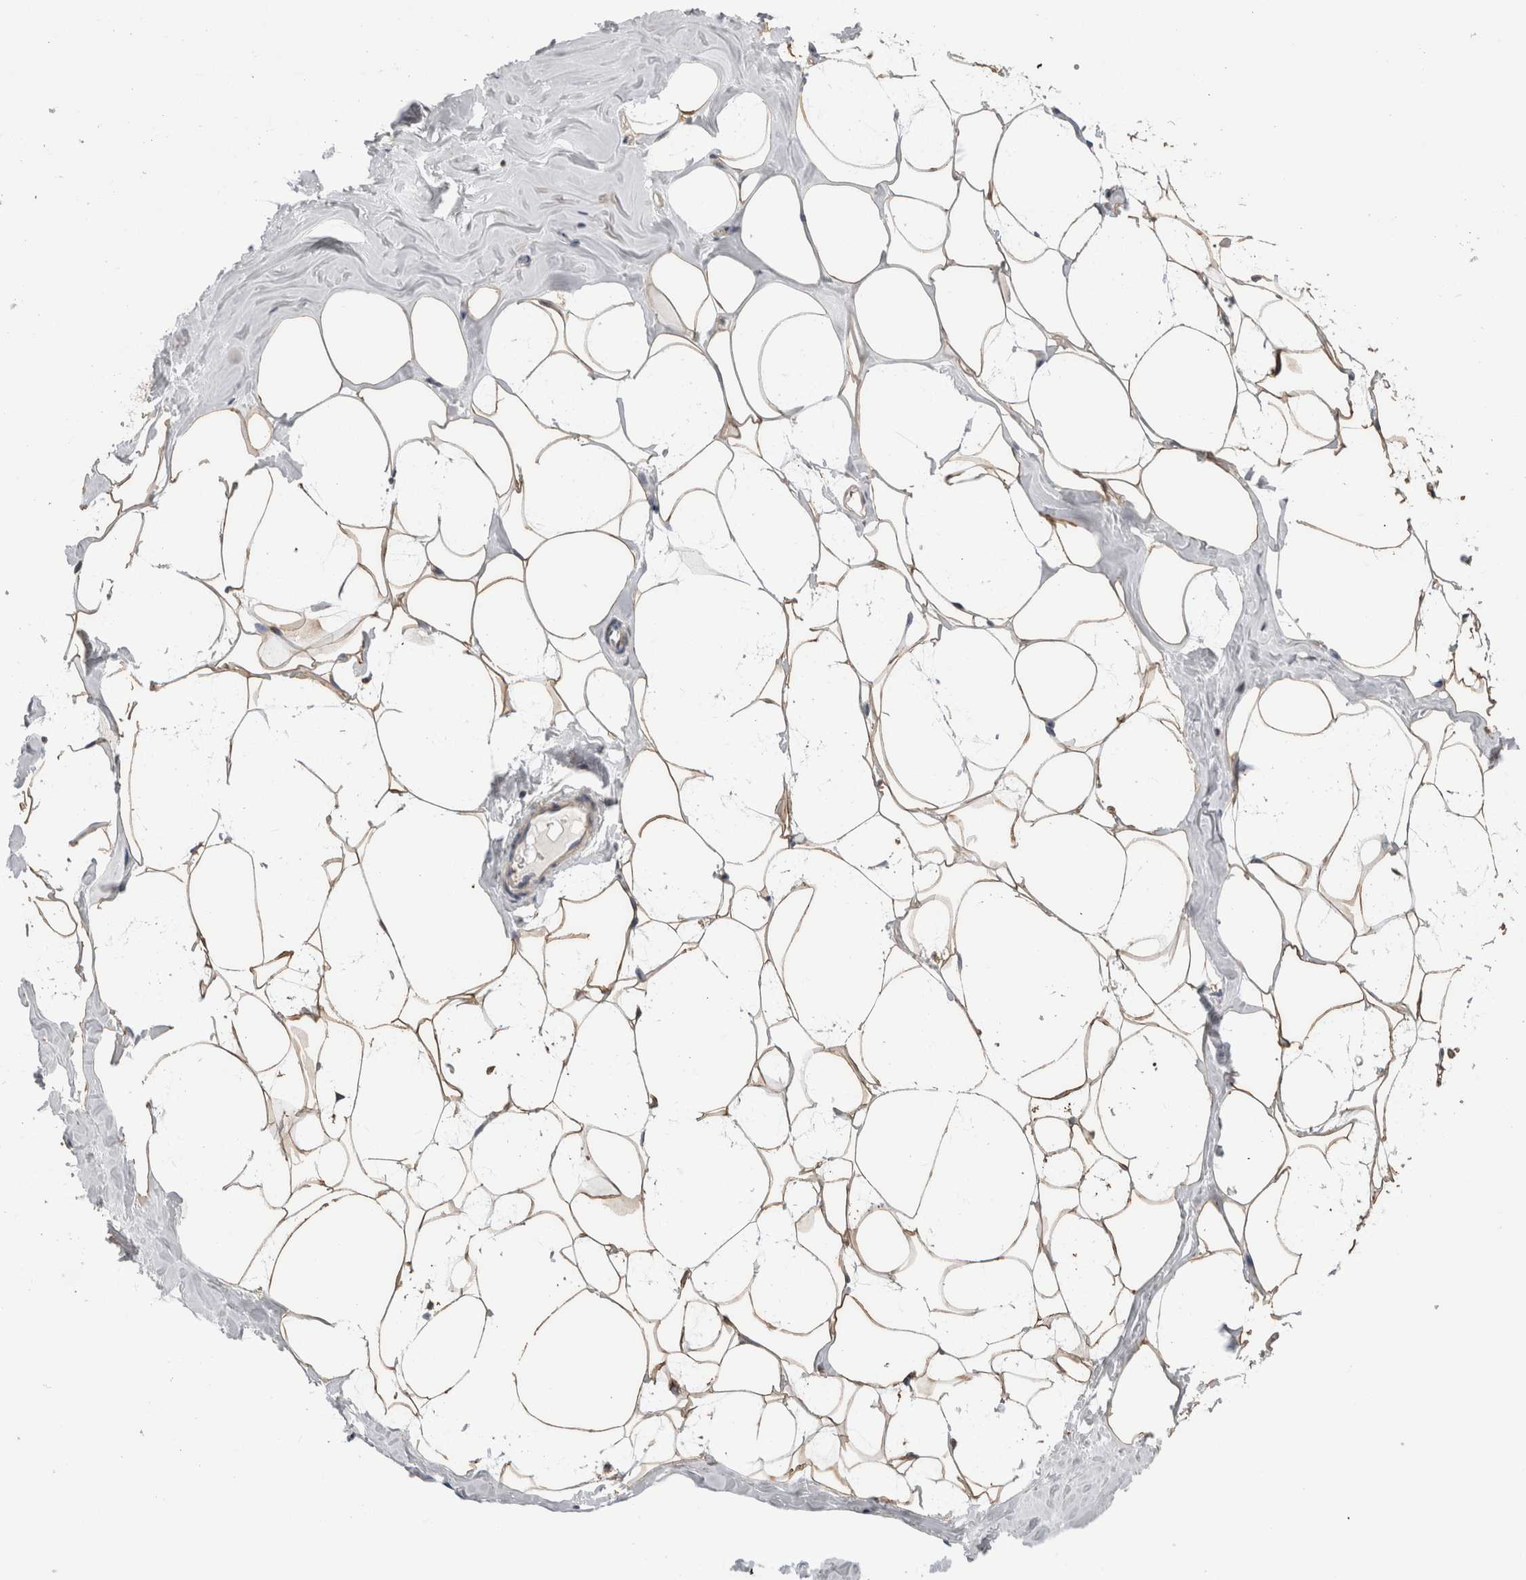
{"staining": {"intensity": "moderate", "quantity": ">75%", "location": "cytoplasmic/membranous"}, "tissue": "adipose tissue", "cell_type": "Adipocytes", "image_type": "normal", "snomed": [{"axis": "morphology", "description": "Normal tissue, NOS"}, {"axis": "morphology", "description": "Fibrosis, NOS"}, {"axis": "topography", "description": "Breast"}, {"axis": "topography", "description": "Adipose tissue"}], "caption": "This is a micrograph of immunohistochemistry staining of normal adipose tissue, which shows moderate positivity in the cytoplasmic/membranous of adipocytes.", "gene": "SMAP2", "patient": {"sex": "female", "age": 39}}